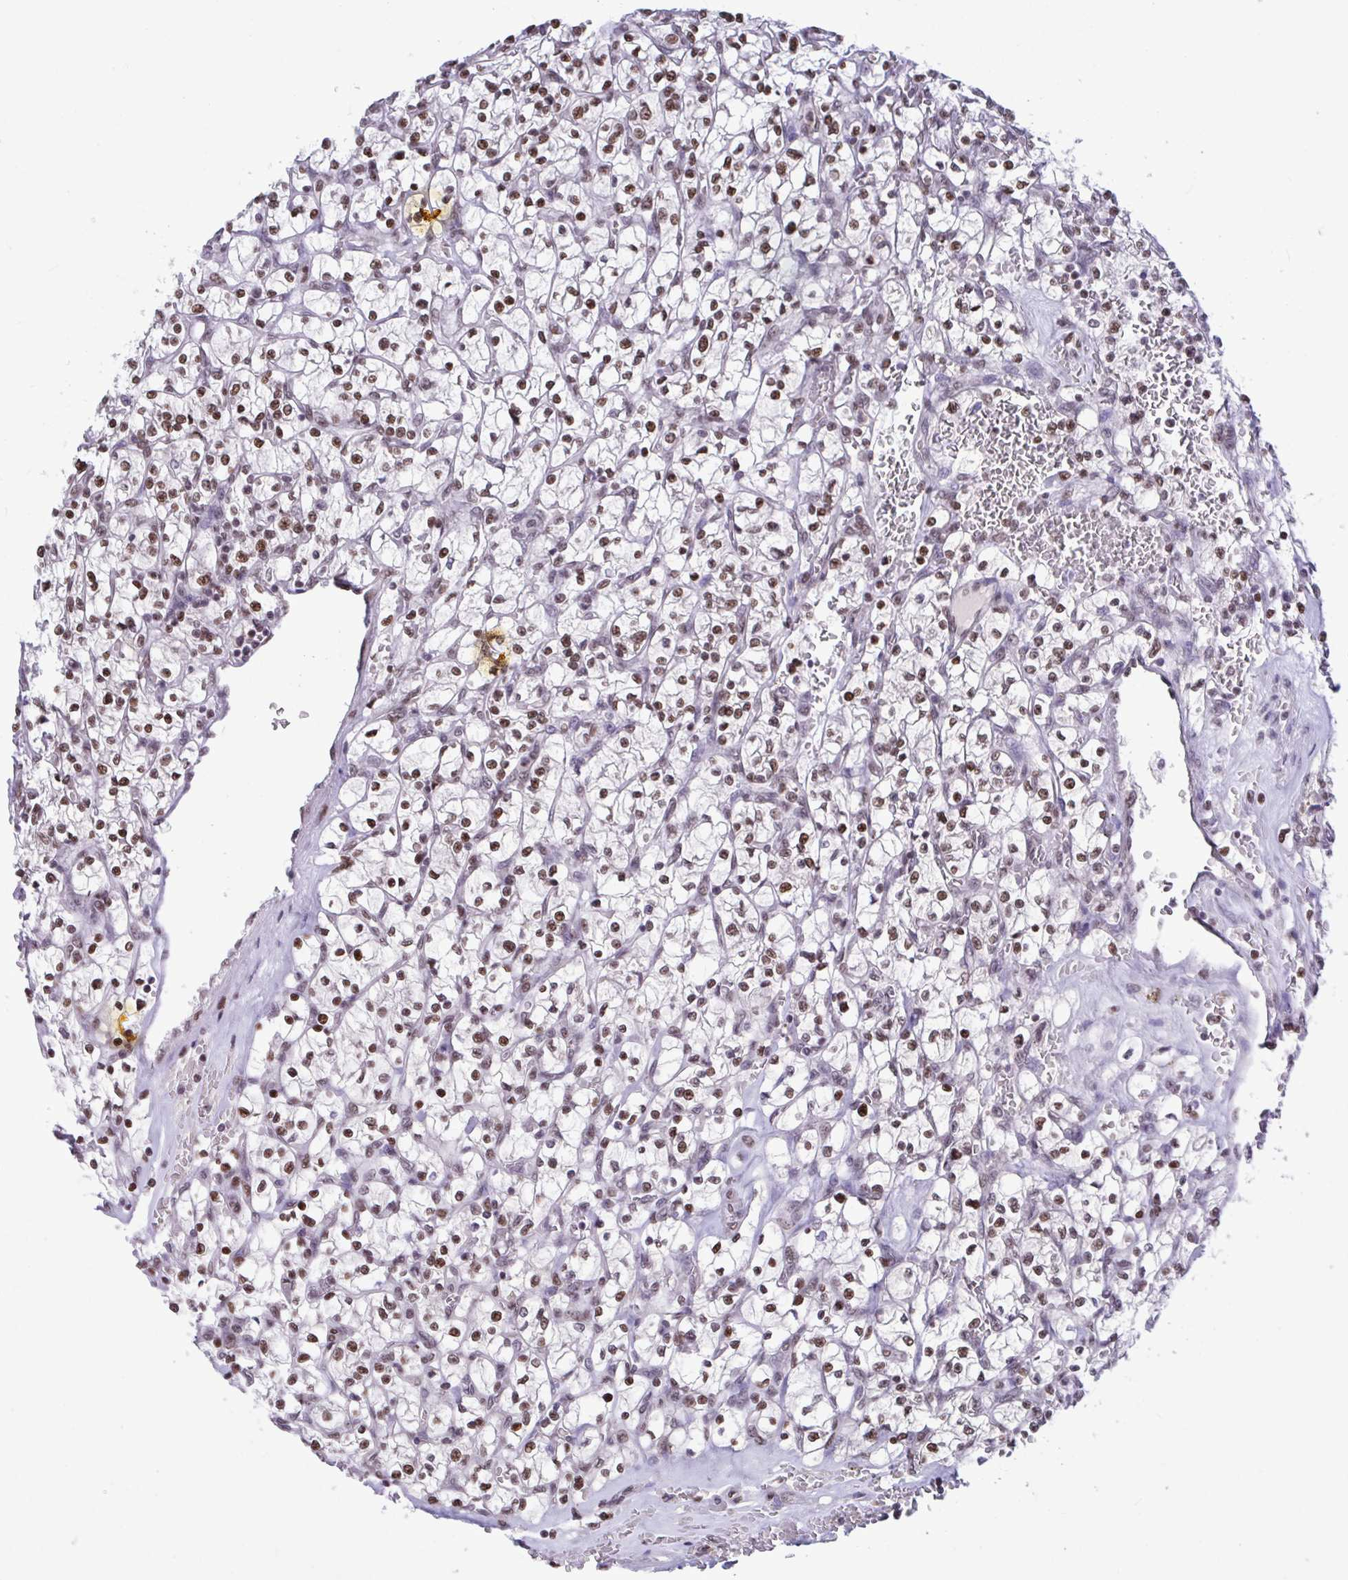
{"staining": {"intensity": "moderate", "quantity": ">75%", "location": "nuclear"}, "tissue": "renal cancer", "cell_type": "Tumor cells", "image_type": "cancer", "snomed": [{"axis": "morphology", "description": "Adenocarcinoma, NOS"}, {"axis": "topography", "description": "Kidney"}], "caption": "Tumor cells display medium levels of moderate nuclear staining in approximately >75% of cells in renal cancer.", "gene": "HNRNPDL", "patient": {"sex": "female", "age": 64}}